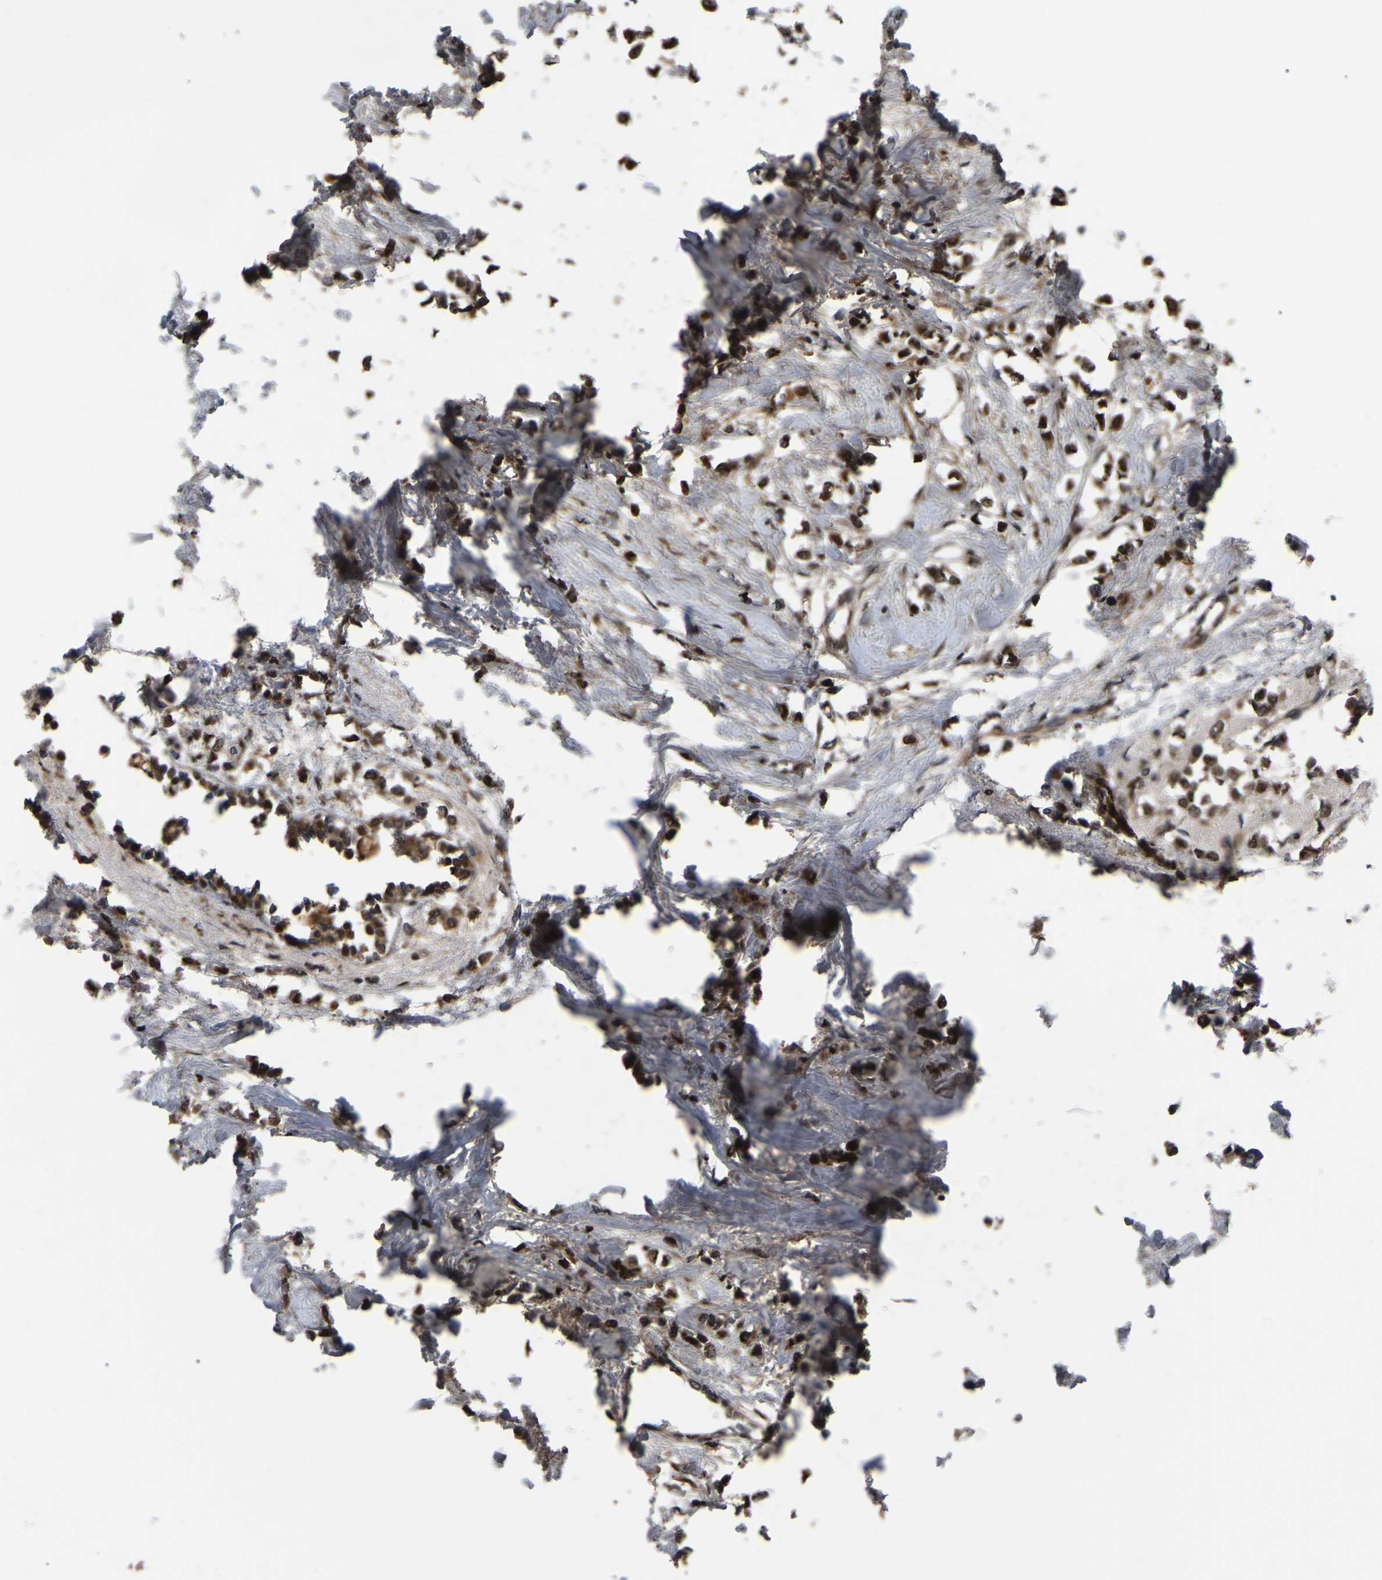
{"staining": {"intensity": "strong", "quantity": ">75%", "location": "nuclear"}, "tissue": "breast cancer", "cell_type": "Tumor cells", "image_type": "cancer", "snomed": [{"axis": "morphology", "description": "Lobular carcinoma"}, {"axis": "topography", "description": "Breast"}], "caption": "The image exhibits a brown stain indicating the presence of a protein in the nuclear of tumor cells in lobular carcinoma (breast).", "gene": "TRIM35", "patient": {"sex": "female", "age": 51}}